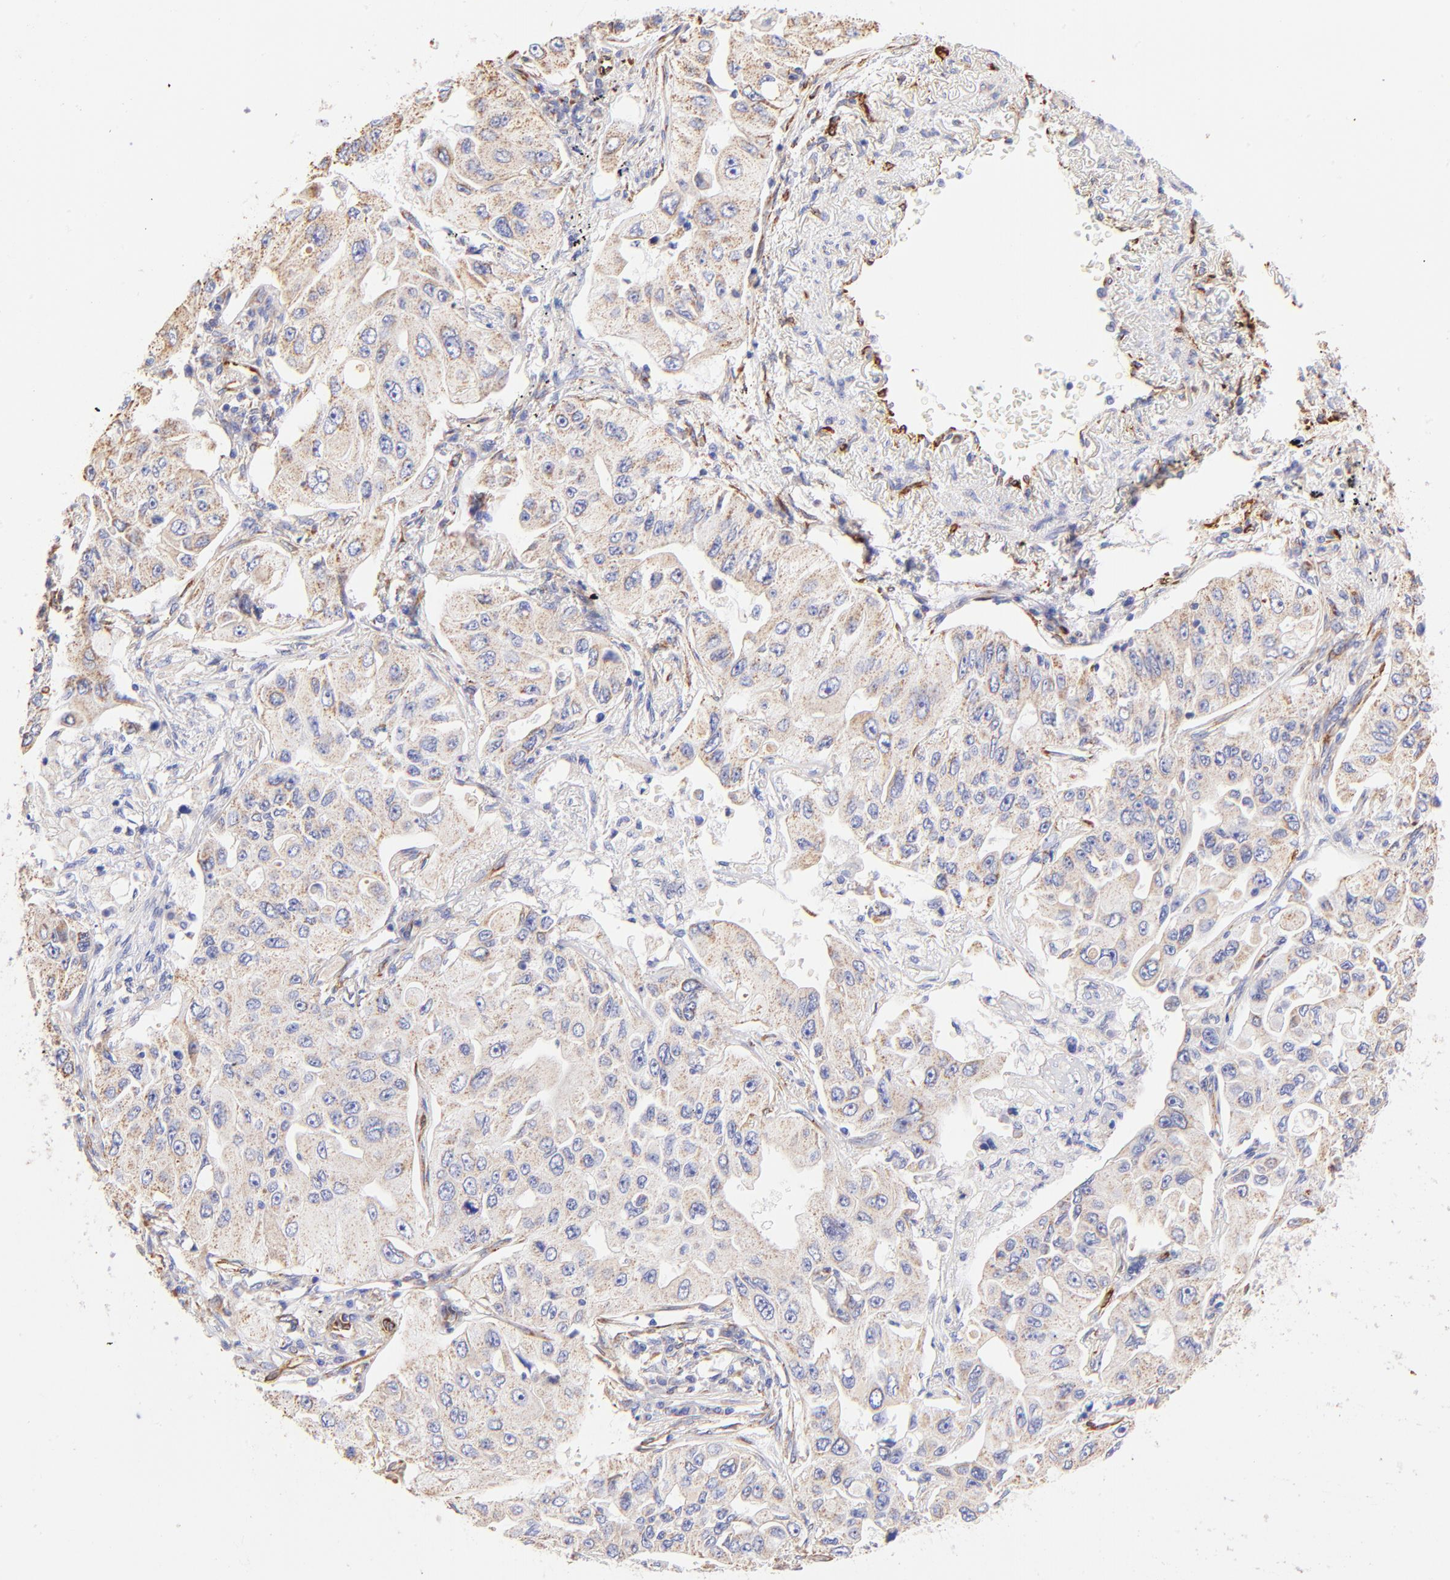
{"staining": {"intensity": "weak", "quantity": ">75%", "location": "cytoplasmic/membranous"}, "tissue": "lung cancer", "cell_type": "Tumor cells", "image_type": "cancer", "snomed": [{"axis": "morphology", "description": "Adenocarcinoma, NOS"}, {"axis": "topography", "description": "Lung"}], "caption": "Lung cancer (adenocarcinoma) stained with DAB immunohistochemistry displays low levels of weak cytoplasmic/membranous expression in about >75% of tumor cells. Immunohistochemistry (ihc) stains the protein of interest in brown and the nuclei are stained blue.", "gene": "SPARC", "patient": {"sex": "male", "age": 84}}